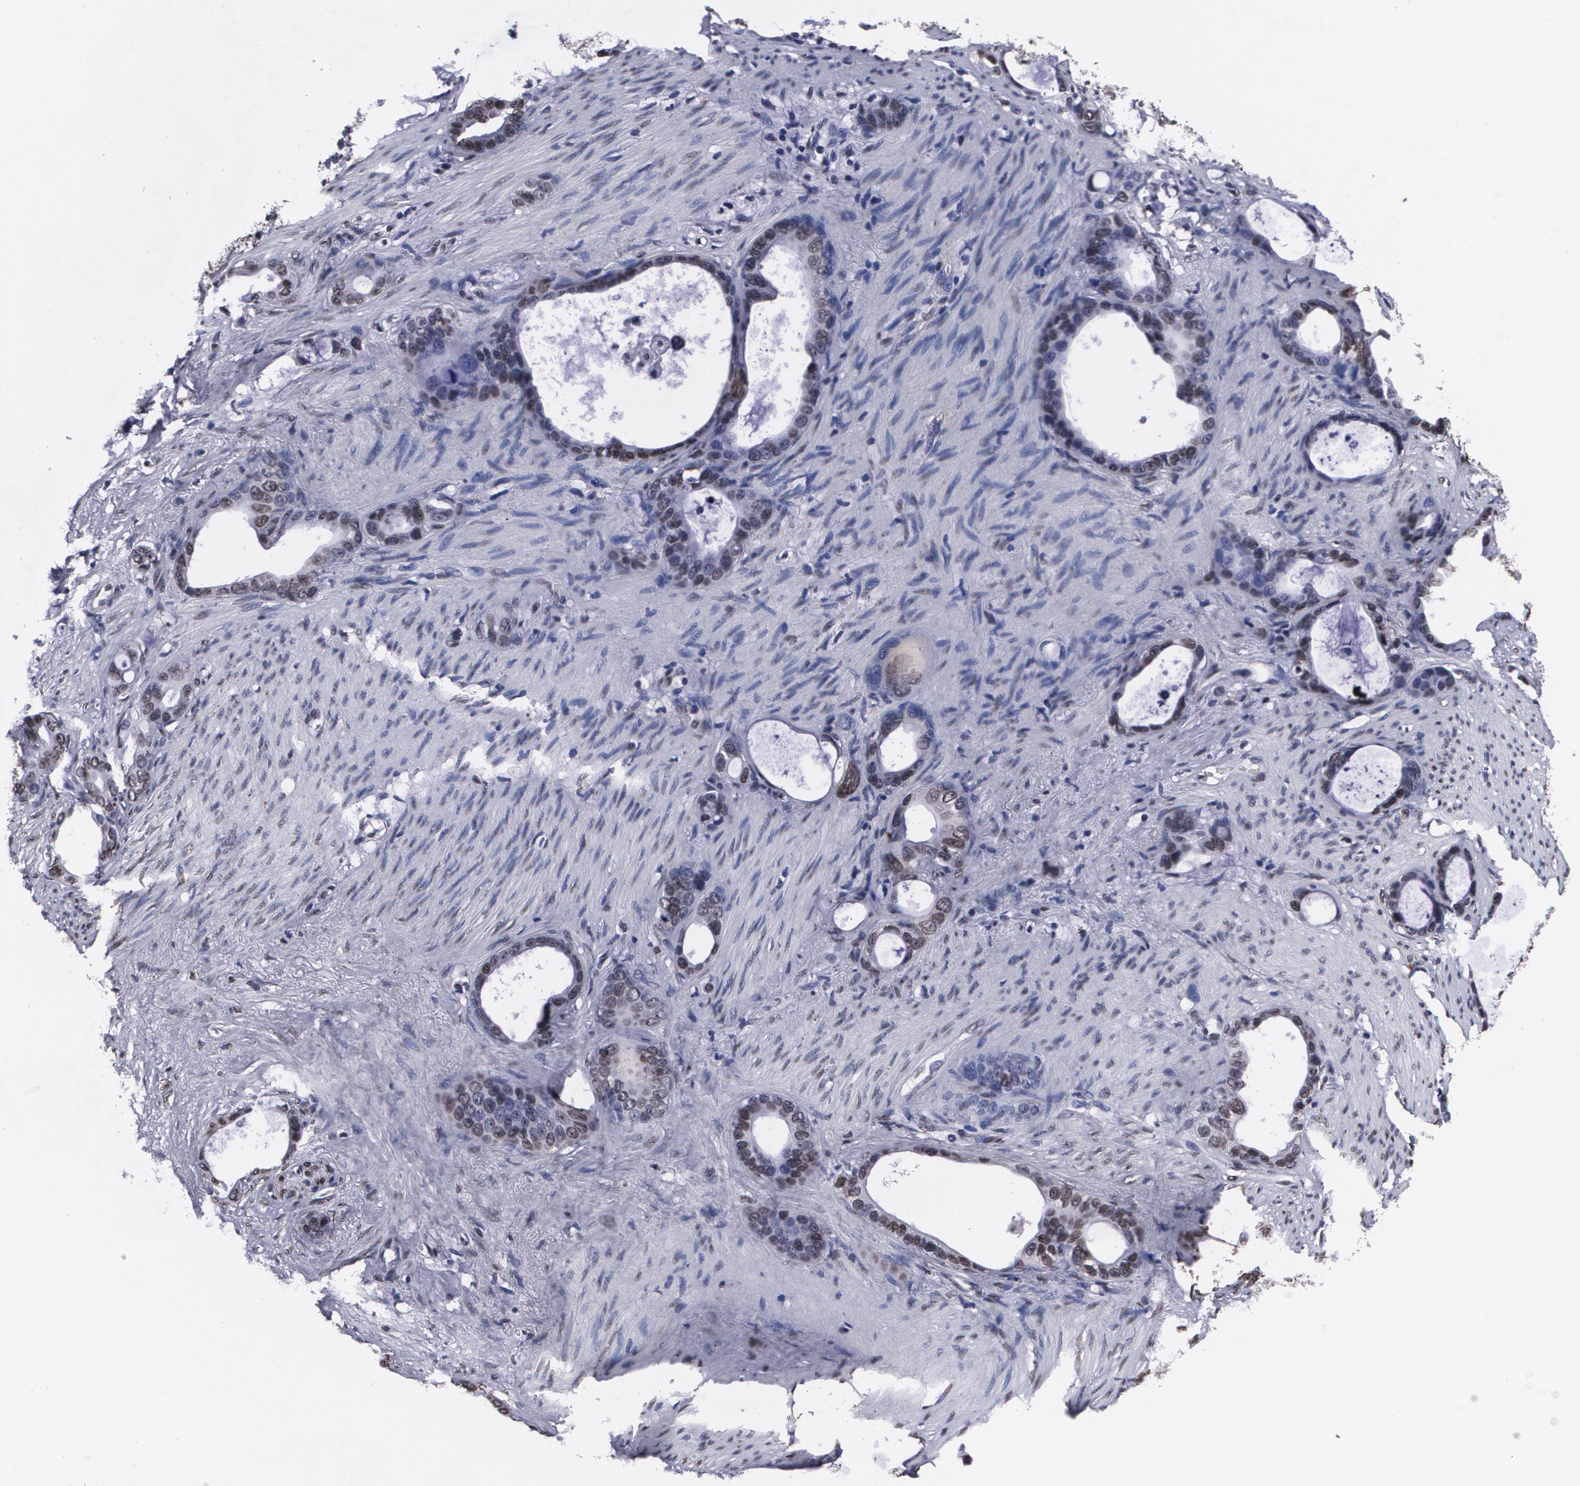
{"staining": {"intensity": "weak", "quantity": "<25%", "location": "nuclear"}, "tissue": "stomach cancer", "cell_type": "Tumor cells", "image_type": "cancer", "snomed": [{"axis": "morphology", "description": "Adenocarcinoma, NOS"}, {"axis": "topography", "description": "Stomach"}], "caption": "A histopathology image of human adenocarcinoma (stomach) is negative for staining in tumor cells.", "gene": "MVP", "patient": {"sex": "female", "age": 75}}